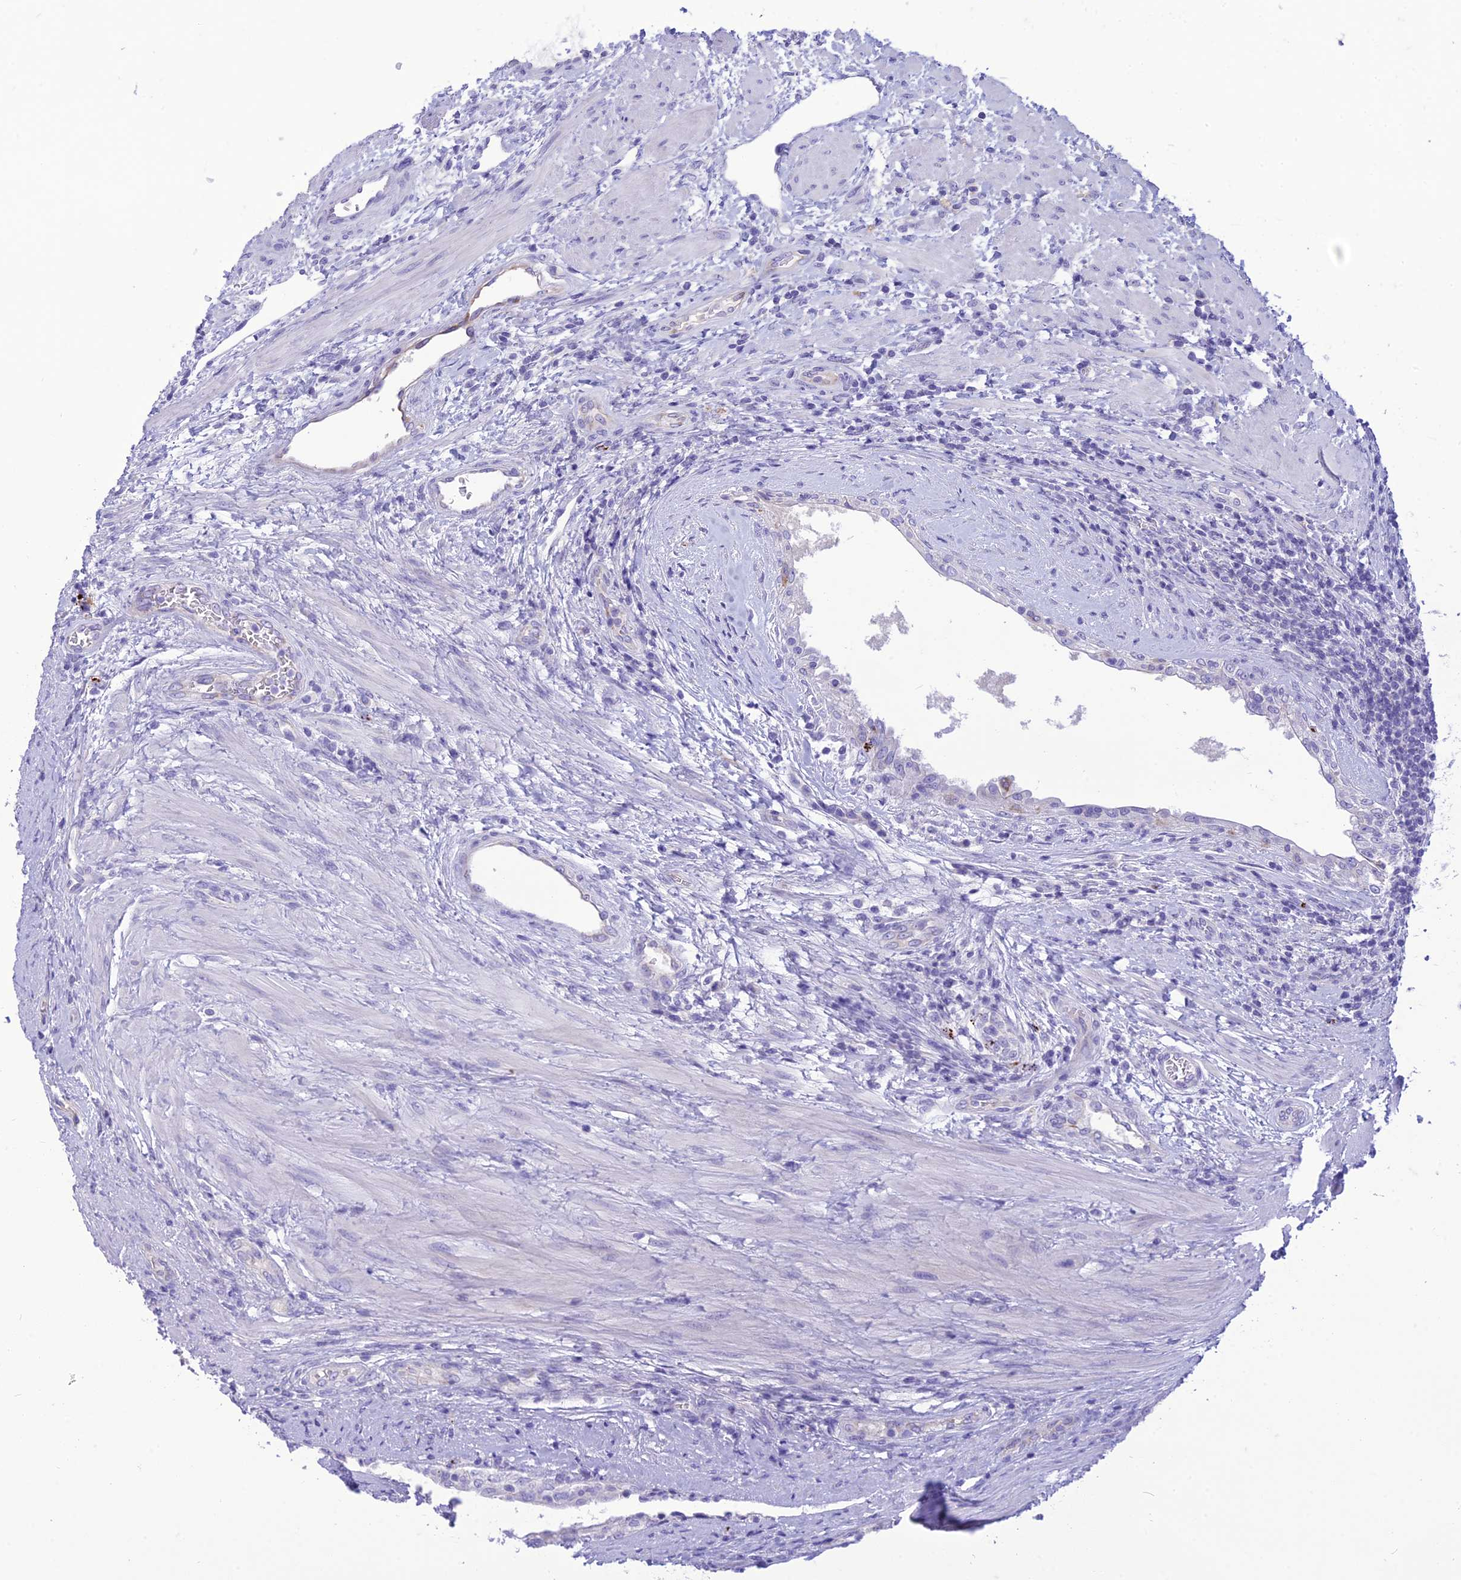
{"staining": {"intensity": "negative", "quantity": "none", "location": "none"}, "tissue": "prostate", "cell_type": "Glandular cells", "image_type": "normal", "snomed": [{"axis": "morphology", "description": "Normal tissue, NOS"}, {"axis": "topography", "description": "Prostate"}], "caption": "Immunohistochemistry image of benign prostate: prostate stained with DAB (3,3'-diaminobenzidine) reveals no significant protein staining in glandular cells. Brightfield microscopy of immunohistochemistry stained with DAB (brown) and hematoxylin (blue), captured at high magnification.", "gene": "DHDH", "patient": {"sex": "male", "age": 76}}